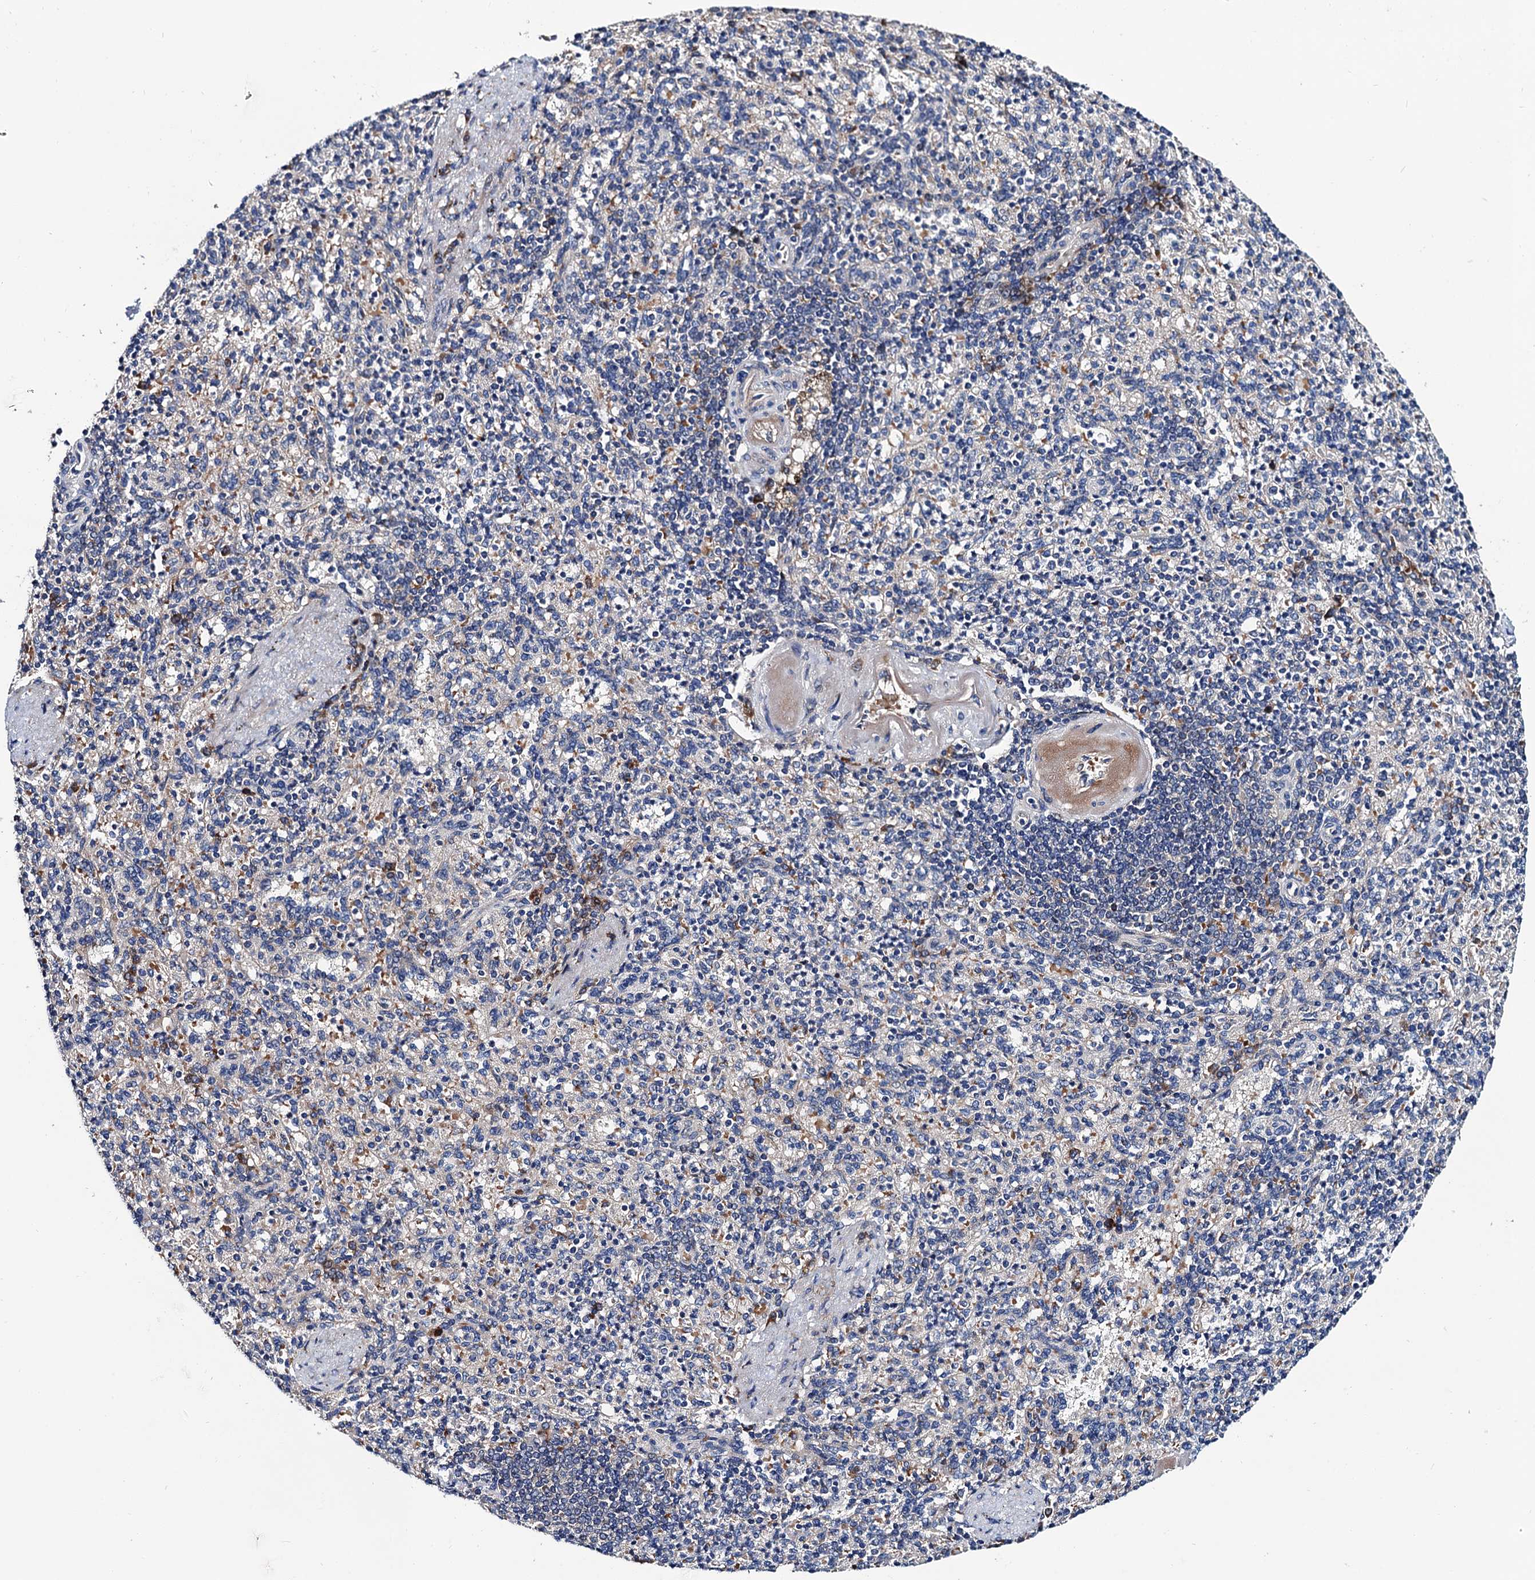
{"staining": {"intensity": "negative", "quantity": "none", "location": "none"}, "tissue": "spleen", "cell_type": "Cells in red pulp", "image_type": "normal", "snomed": [{"axis": "morphology", "description": "Normal tissue, NOS"}, {"axis": "topography", "description": "Spleen"}], "caption": "The immunohistochemistry histopathology image has no significant expression in cells in red pulp of spleen. (DAB (3,3'-diaminobenzidine) IHC, high magnification).", "gene": "TRMT112", "patient": {"sex": "female", "age": 74}}